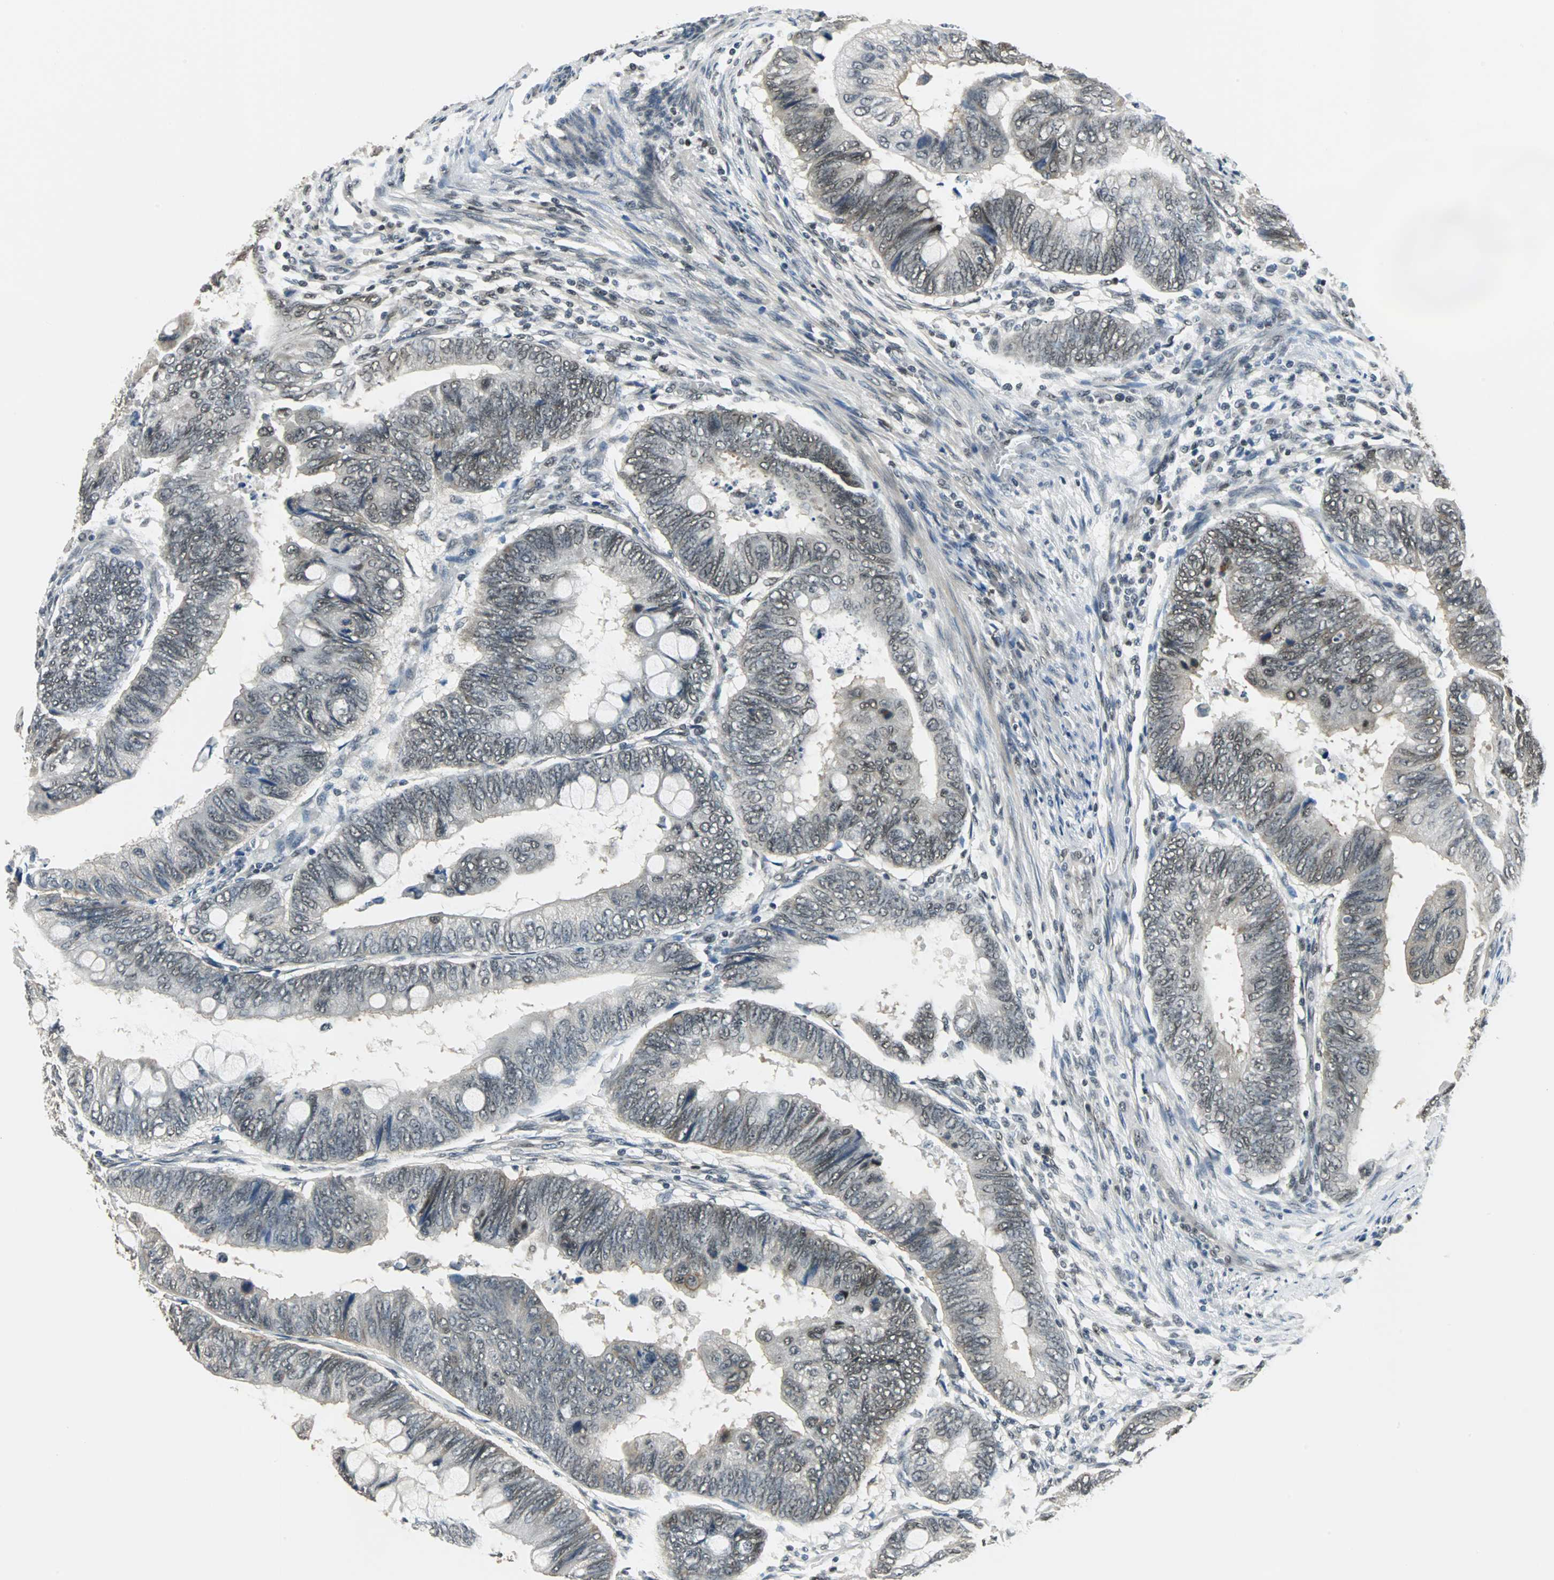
{"staining": {"intensity": "moderate", "quantity": "25%-75%", "location": "cytoplasmic/membranous,nuclear"}, "tissue": "colorectal cancer", "cell_type": "Tumor cells", "image_type": "cancer", "snomed": [{"axis": "morphology", "description": "Normal tissue, NOS"}, {"axis": "morphology", "description": "Adenocarcinoma, NOS"}, {"axis": "topography", "description": "Rectum"}, {"axis": "topography", "description": "Peripheral nerve tissue"}], "caption": "Immunohistochemistry of human adenocarcinoma (colorectal) shows medium levels of moderate cytoplasmic/membranous and nuclear positivity in about 25%-75% of tumor cells. Using DAB (3,3'-diaminobenzidine) (brown) and hematoxylin (blue) stains, captured at high magnification using brightfield microscopy.", "gene": "RBM14", "patient": {"sex": "male", "age": 92}}